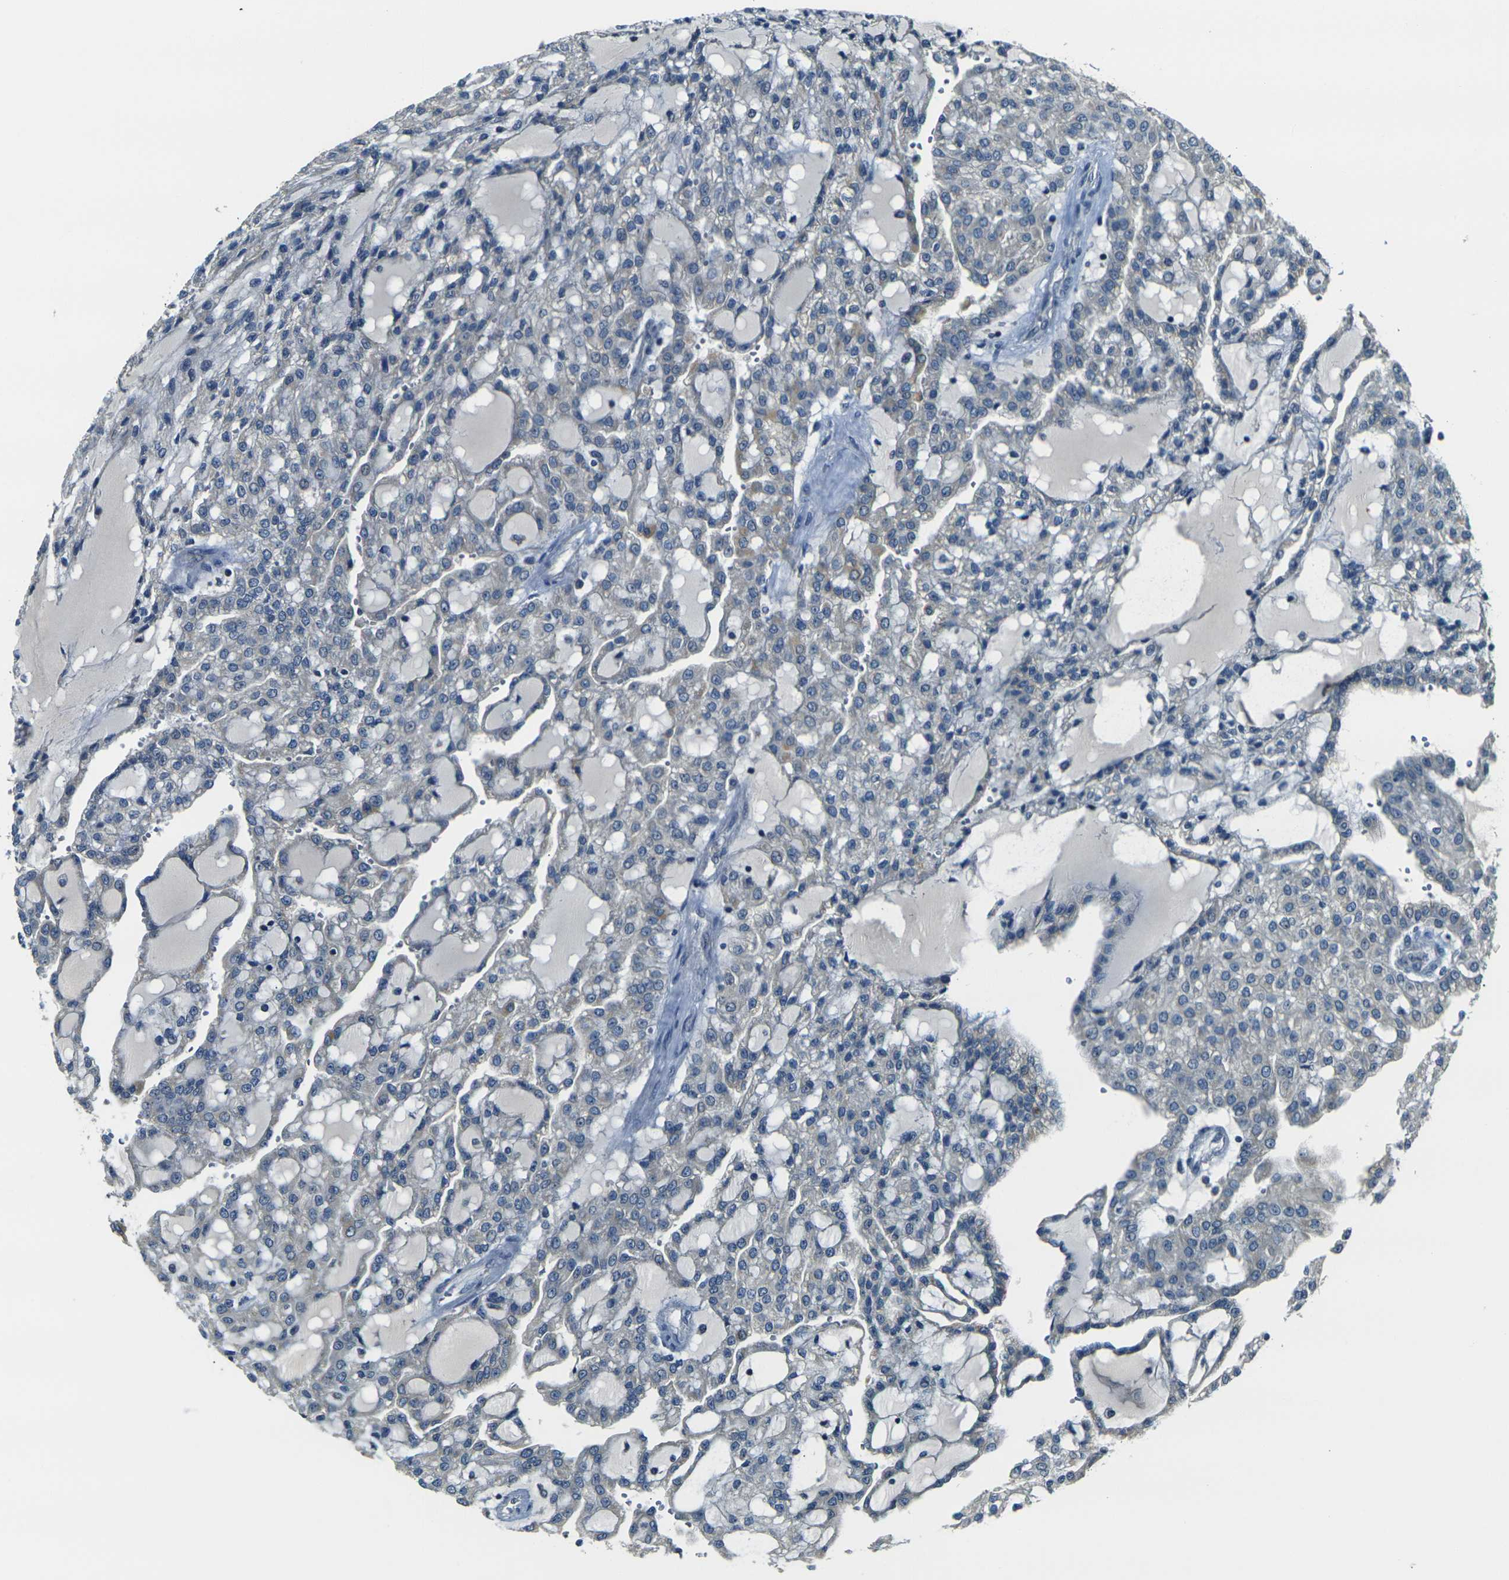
{"staining": {"intensity": "weak", "quantity": "<25%", "location": "cytoplasmic/membranous"}, "tissue": "renal cancer", "cell_type": "Tumor cells", "image_type": "cancer", "snomed": [{"axis": "morphology", "description": "Adenocarcinoma, NOS"}, {"axis": "topography", "description": "Kidney"}], "caption": "The IHC micrograph has no significant positivity in tumor cells of adenocarcinoma (renal) tissue.", "gene": "SHISAL2B", "patient": {"sex": "male", "age": 63}}